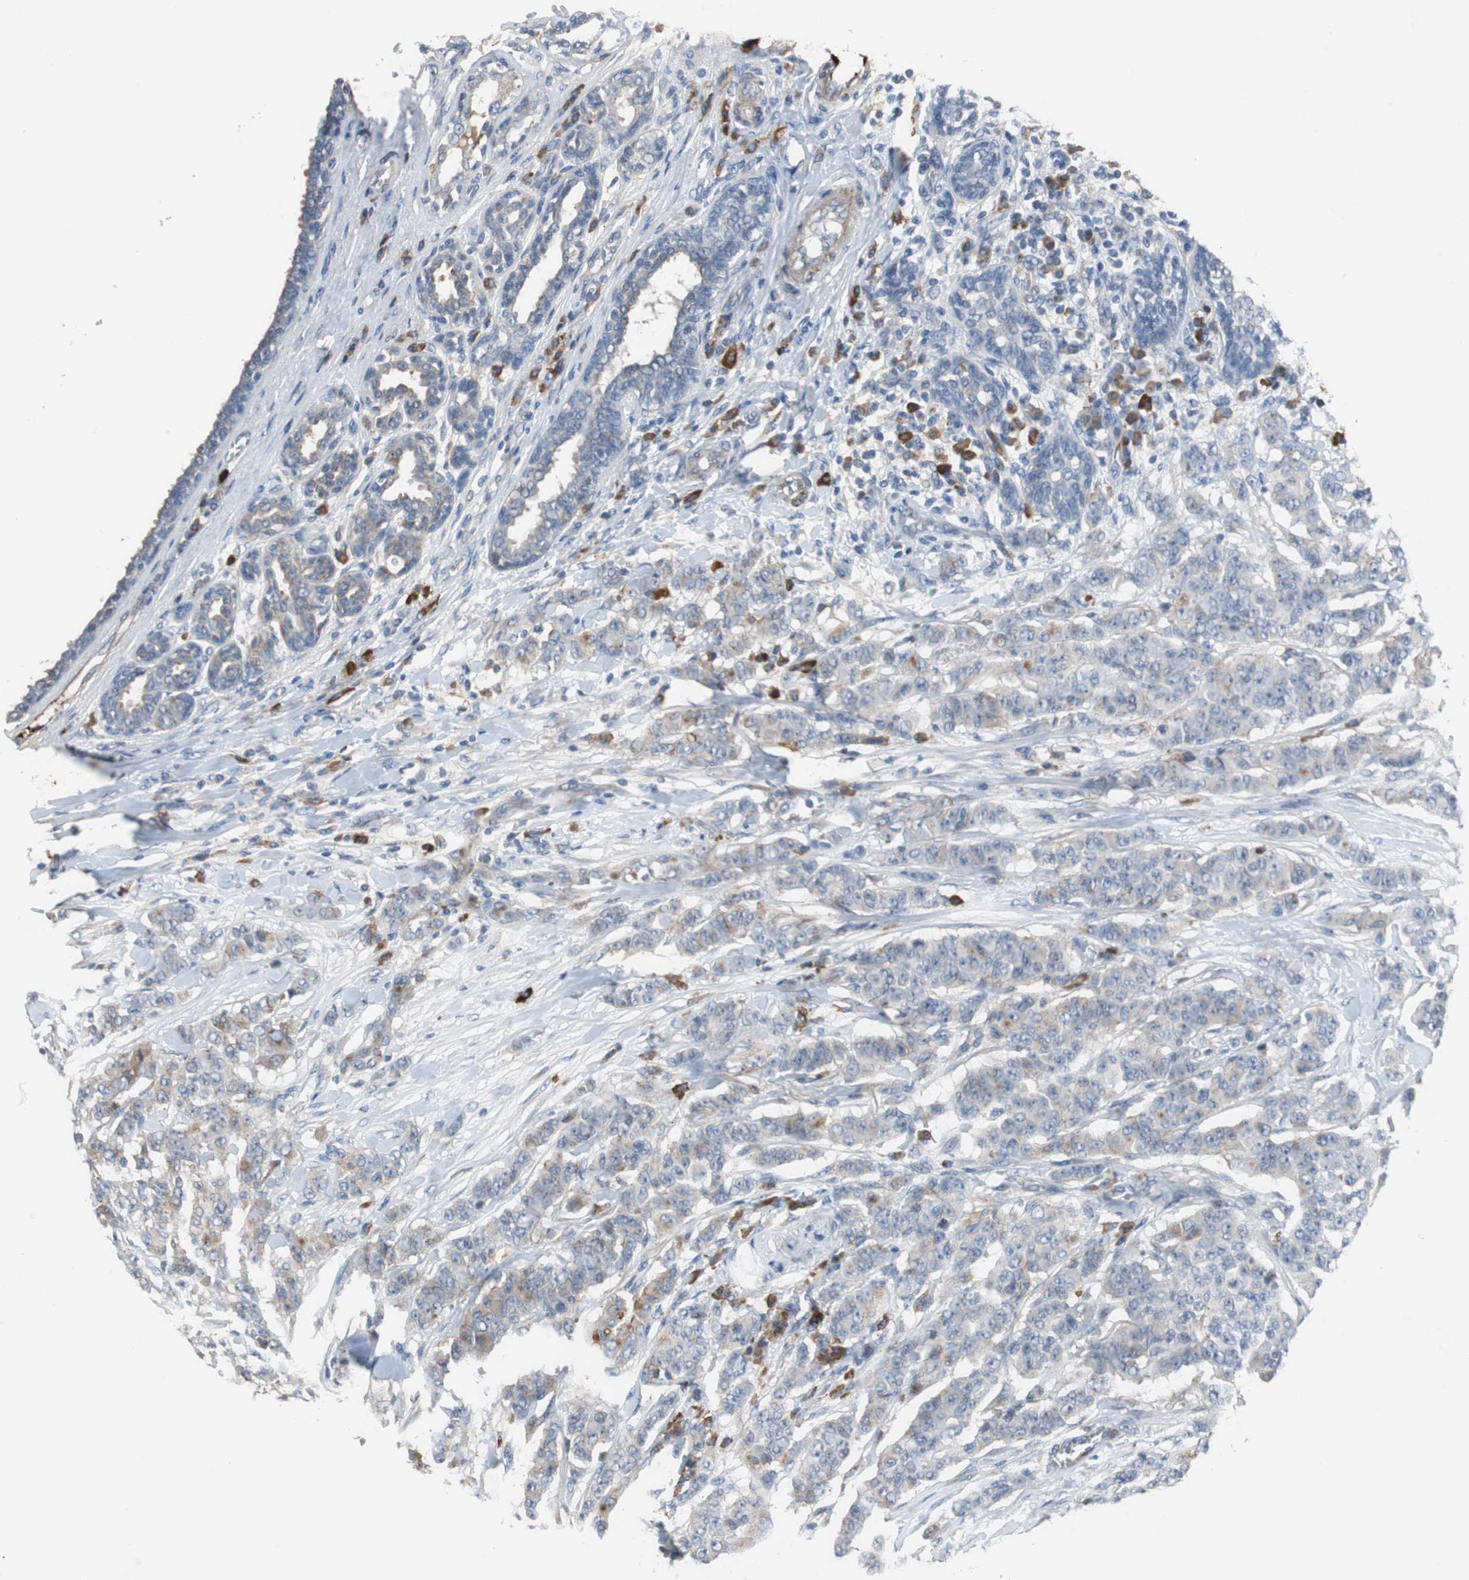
{"staining": {"intensity": "weak", "quantity": "<25%", "location": "cytoplasmic/membranous"}, "tissue": "breast cancer", "cell_type": "Tumor cells", "image_type": "cancer", "snomed": [{"axis": "morphology", "description": "Duct carcinoma"}, {"axis": "topography", "description": "Breast"}], "caption": "Immunohistochemistry (IHC) image of neoplastic tissue: human breast infiltrating ductal carcinoma stained with DAB (3,3'-diaminobenzidine) displays no significant protein staining in tumor cells.", "gene": "SORT1", "patient": {"sex": "female", "age": 40}}